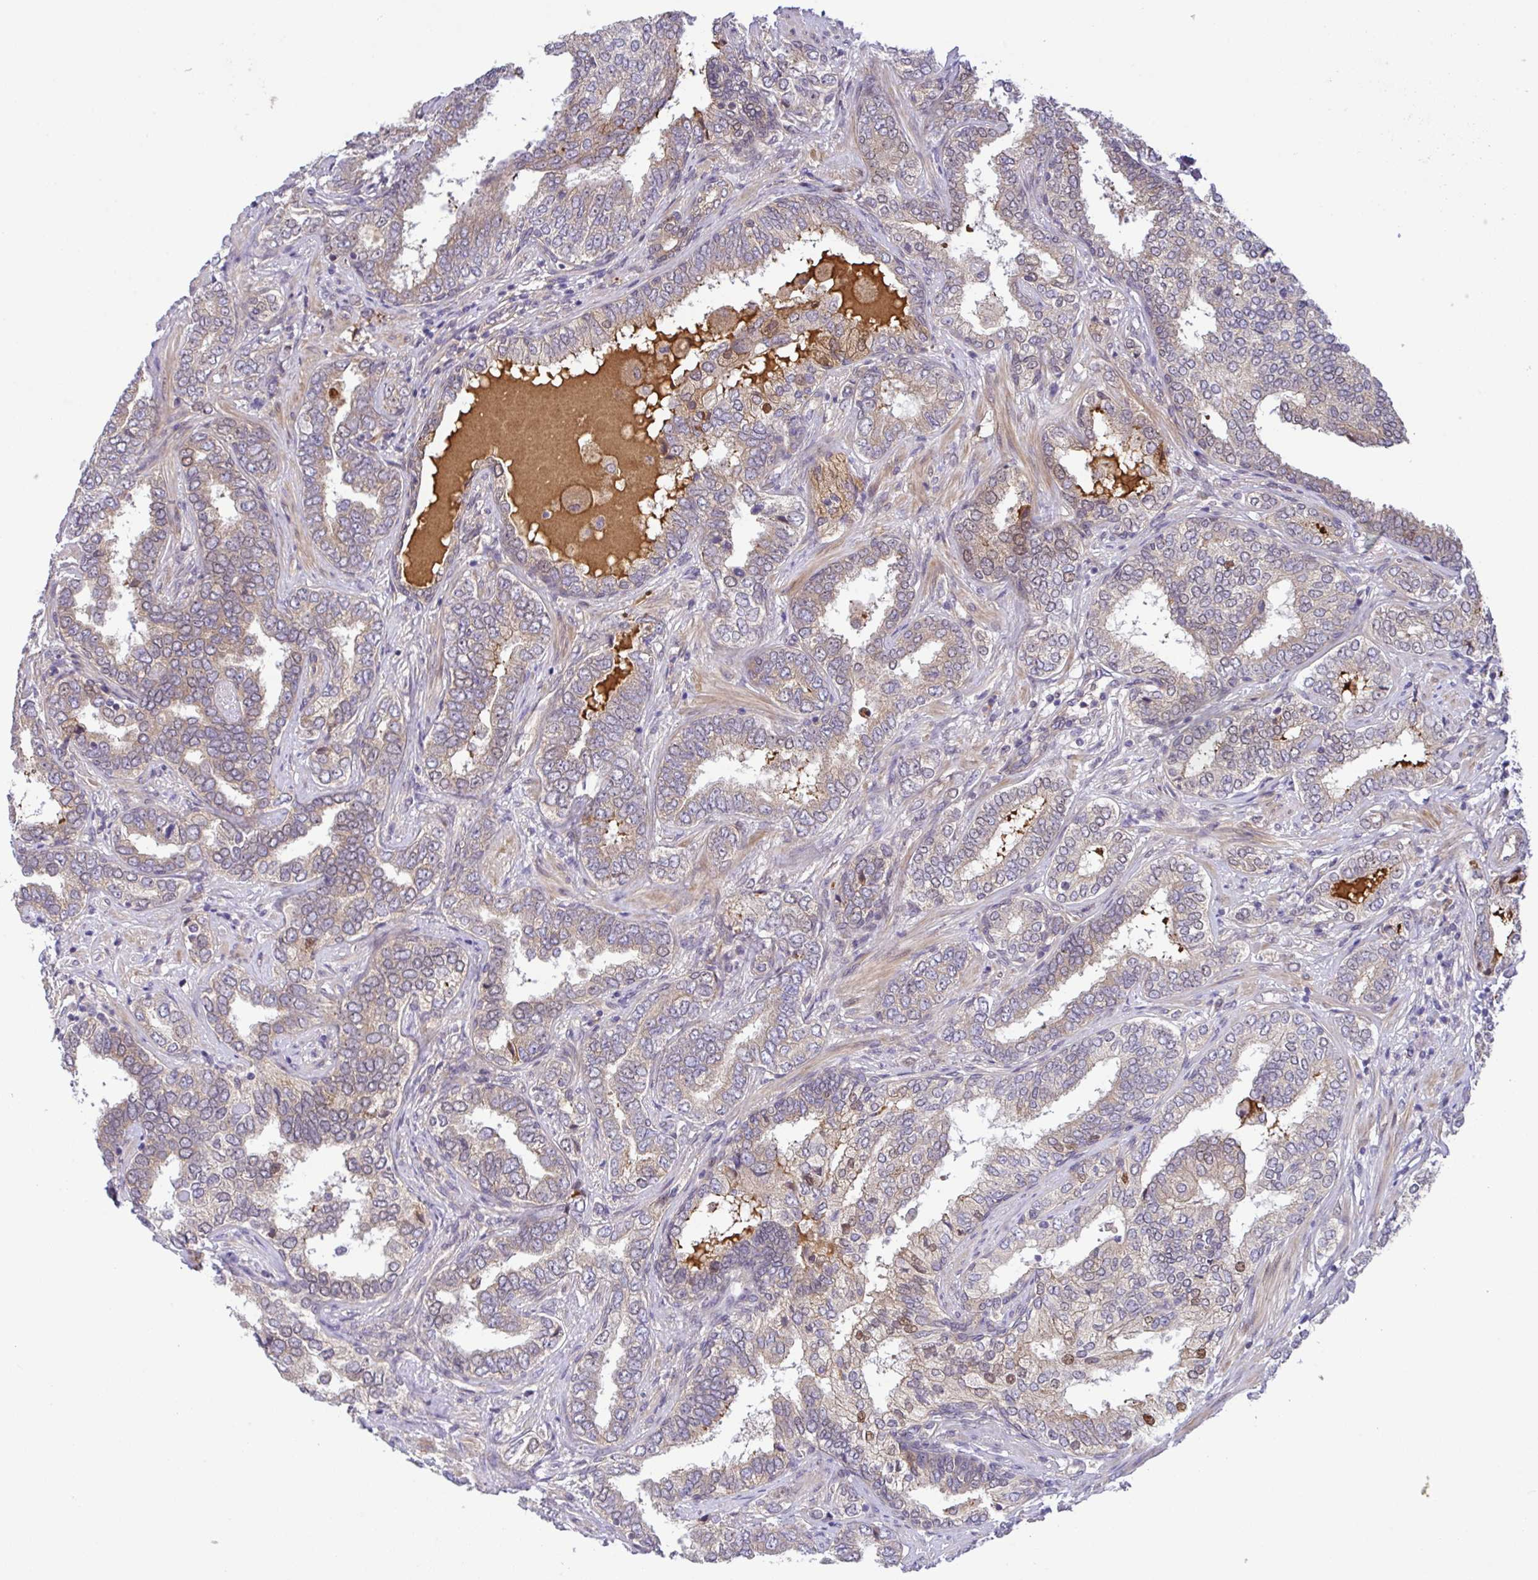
{"staining": {"intensity": "weak", "quantity": ">75%", "location": "cytoplasmic/membranous"}, "tissue": "prostate cancer", "cell_type": "Tumor cells", "image_type": "cancer", "snomed": [{"axis": "morphology", "description": "Adenocarcinoma, High grade"}, {"axis": "topography", "description": "Prostate"}], "caption": "Prostate cancer stained with IHC displays weak cytoplasmic/membranous expression in approximately >75% of tumor cells. Using DAB (brown) and hematoxylin (blue) stains, captured at high magnification using brightfield microscopy.", "gene": "UBE4A", "patient": {"sex": "male", "age": 72}}